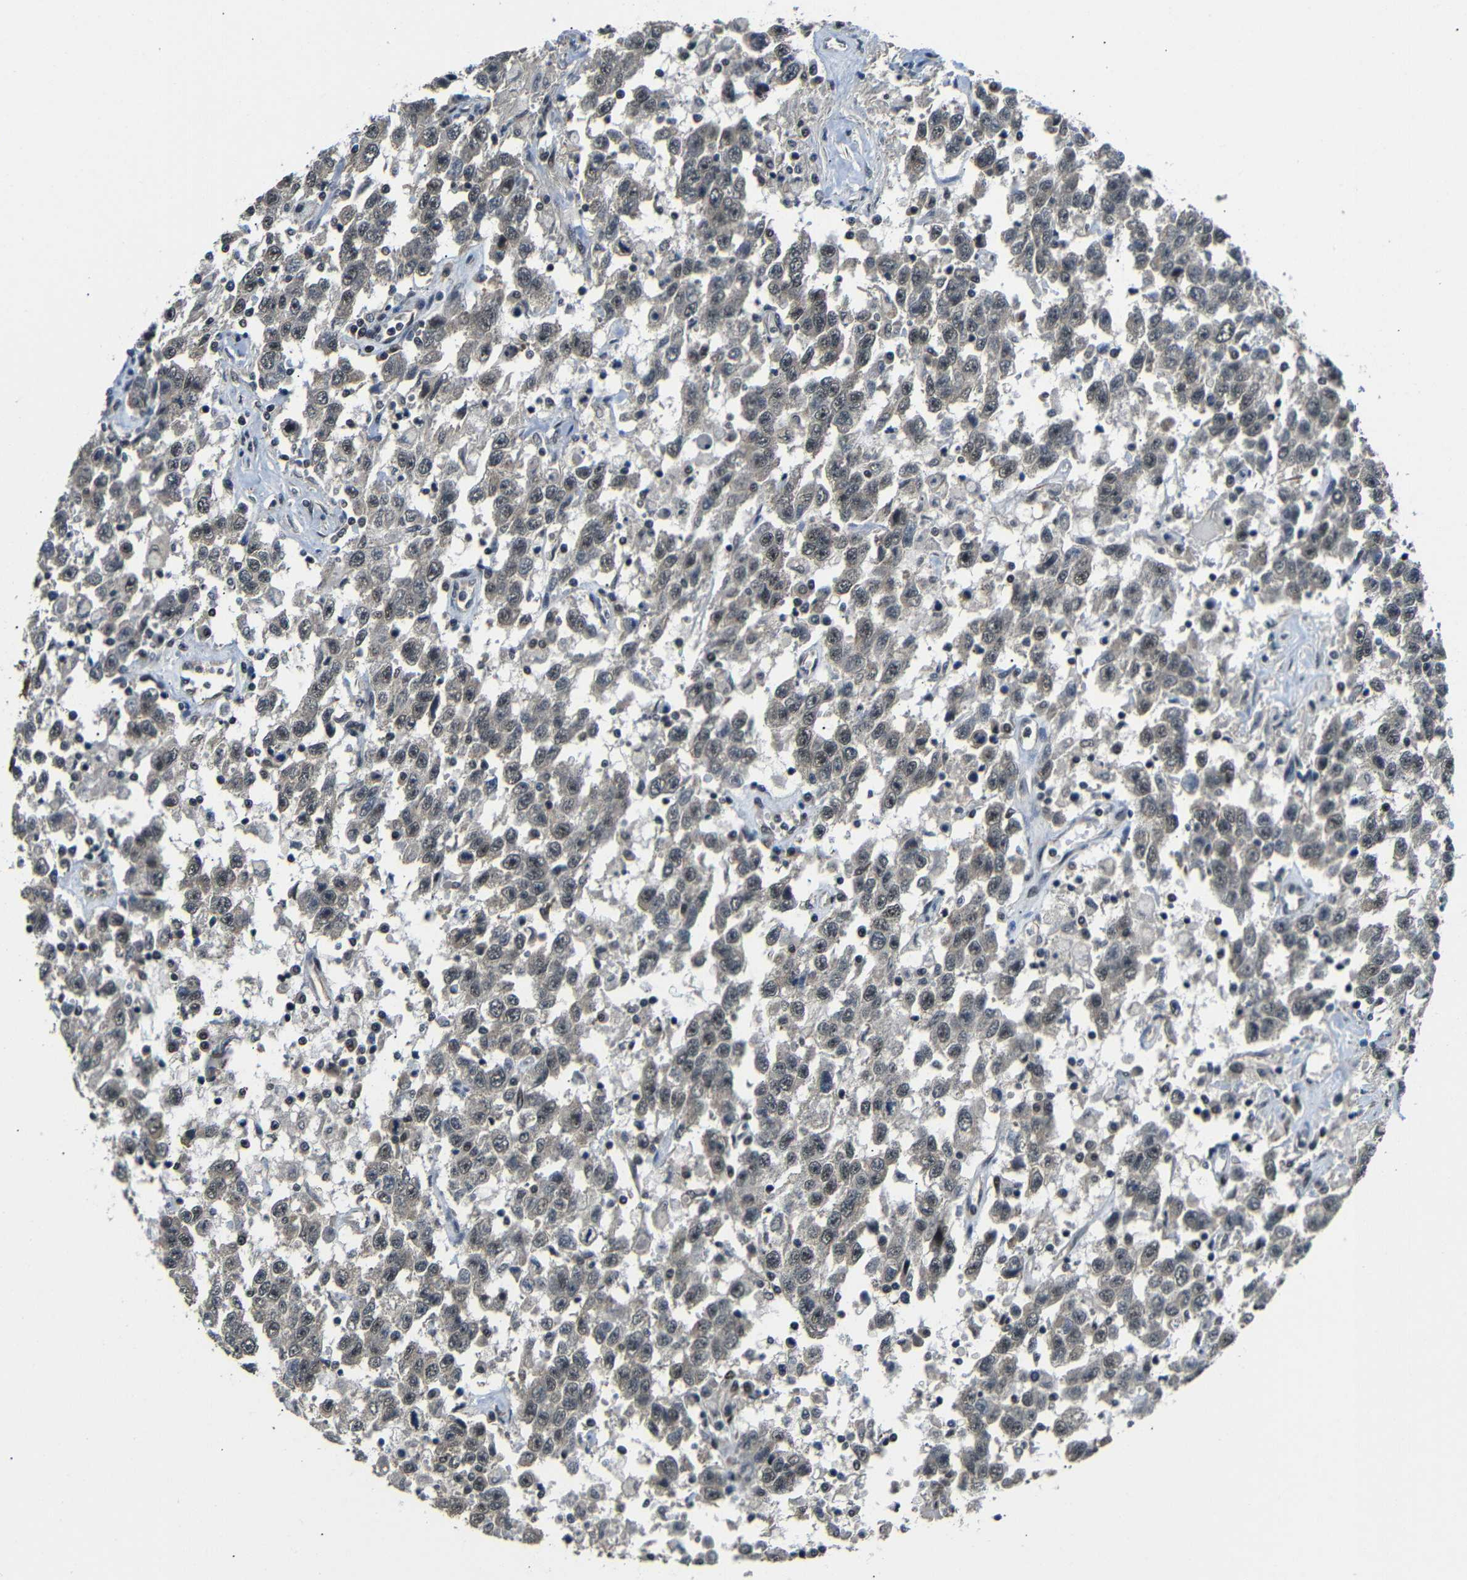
{"staining": {"intensity": "moderate", "quantity": ">75%", "location": "cytoplasmic/membranous,nuclear"}, "tissue": "testis cancer", "cell_type": "Tumor cells", "image_type": "cancer", "snomed": [{"axis": "morphology", "description": "Seminoma, NOS"}, {"axis": "topography", "description": "Testis"}], "caption": "An immunohistochemistry (IHC) histopathology image of neoplastic tissue is shown. Protein staining in brown highlights moderate cytoplasmic/membranous and nuclear positivity in testis seminoma within tumor cells.", "gene": "TBX2", "patient": {"sex": "male", "age": 41}}